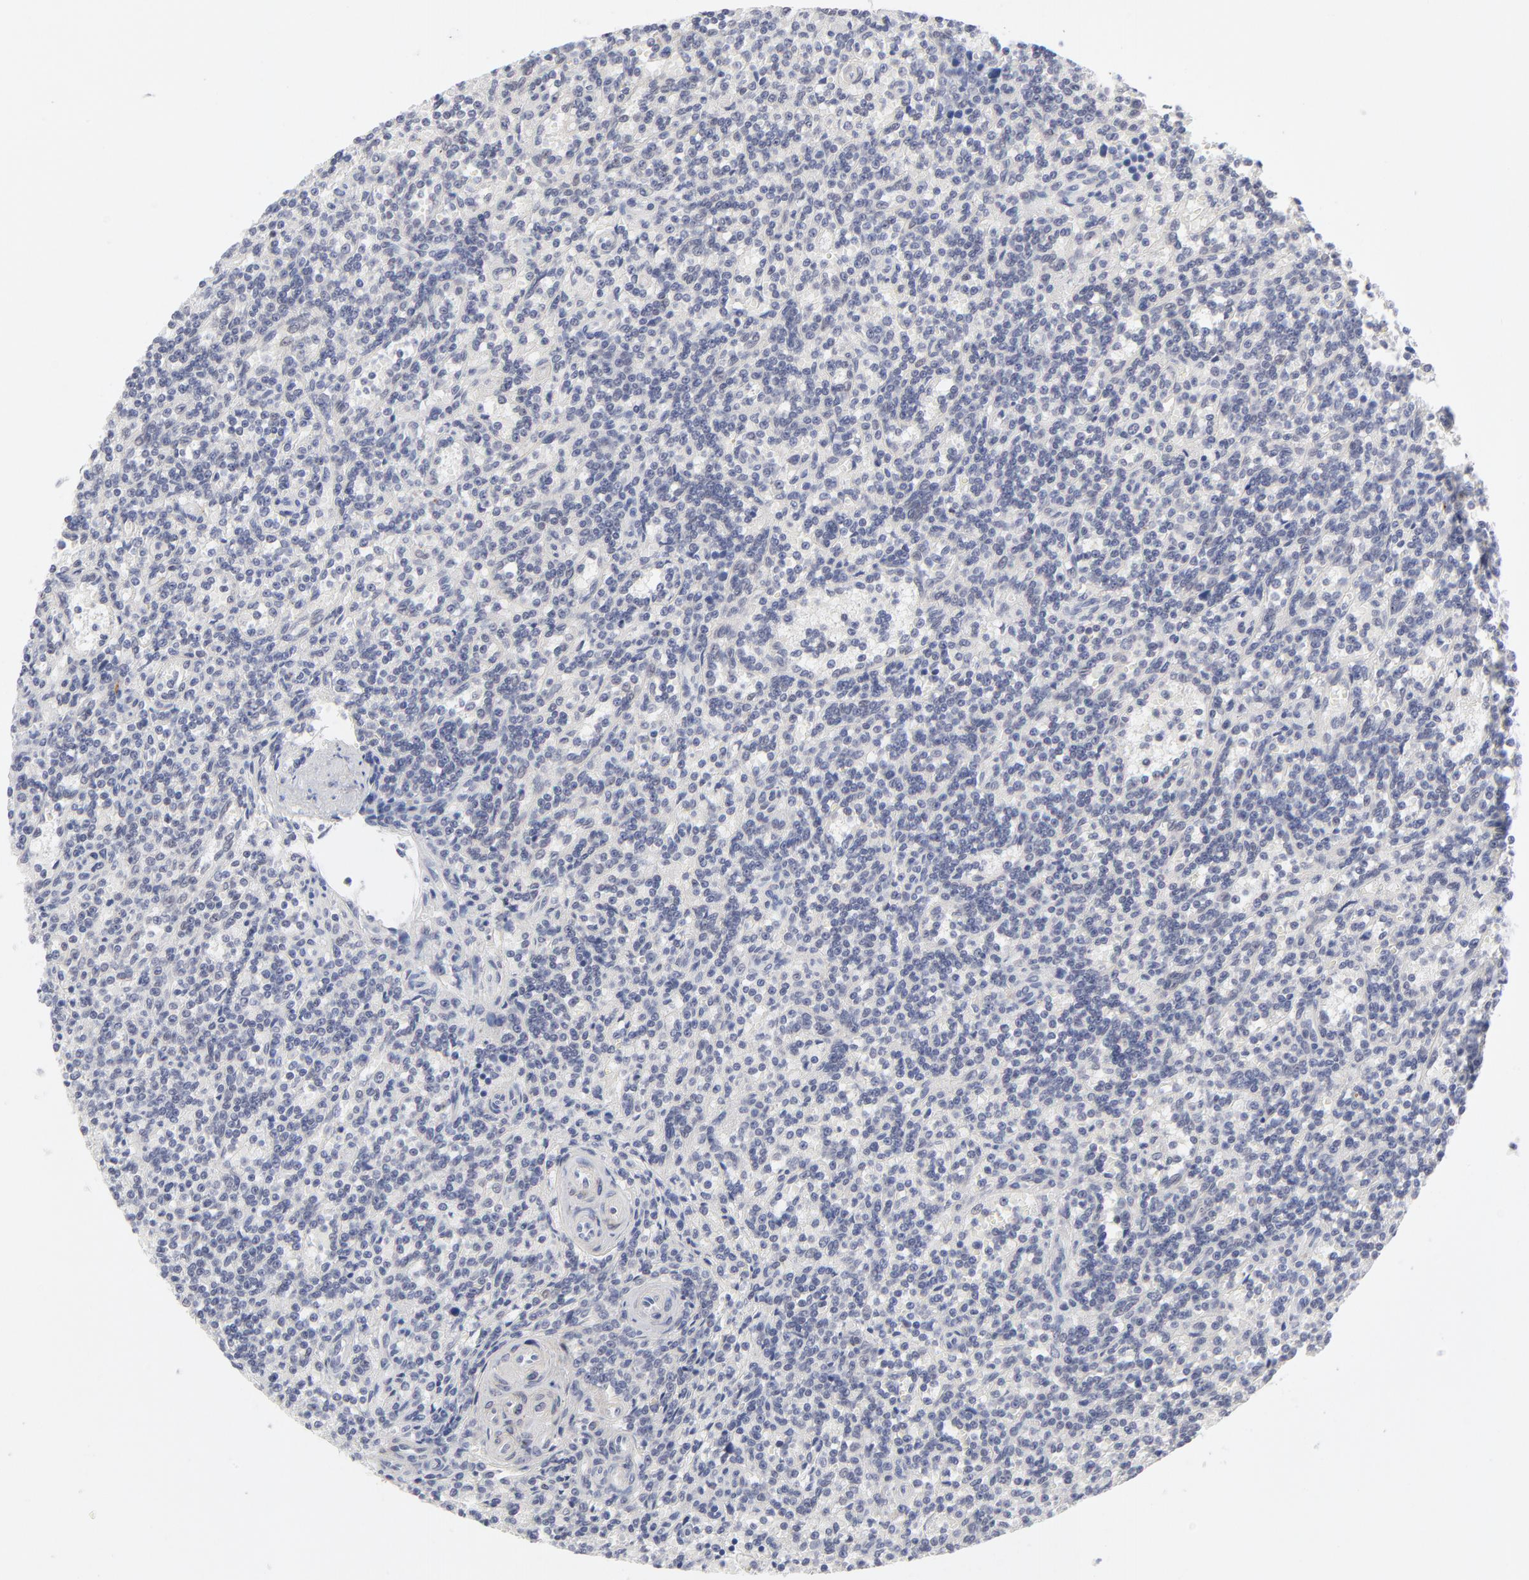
{"staining": {"intensity": "negative", "quantity": "none", "location": "none"}, "tissue": "lymphoma", "cell_type": "Tumor cells", "image_type": "cancer", "snomed": [{"axis": "morphology", "description": "Malignant lymphoma, non-Hodgkin's type, Low grade"}, {"axis": "topography", "description": "Spleen"}], "caption": "The immunohistochemistry image has no significant expression in tumor cells of lymphoma tissue.", "gene": "NBN", "patient": {"sex": "male", "age": 73}}